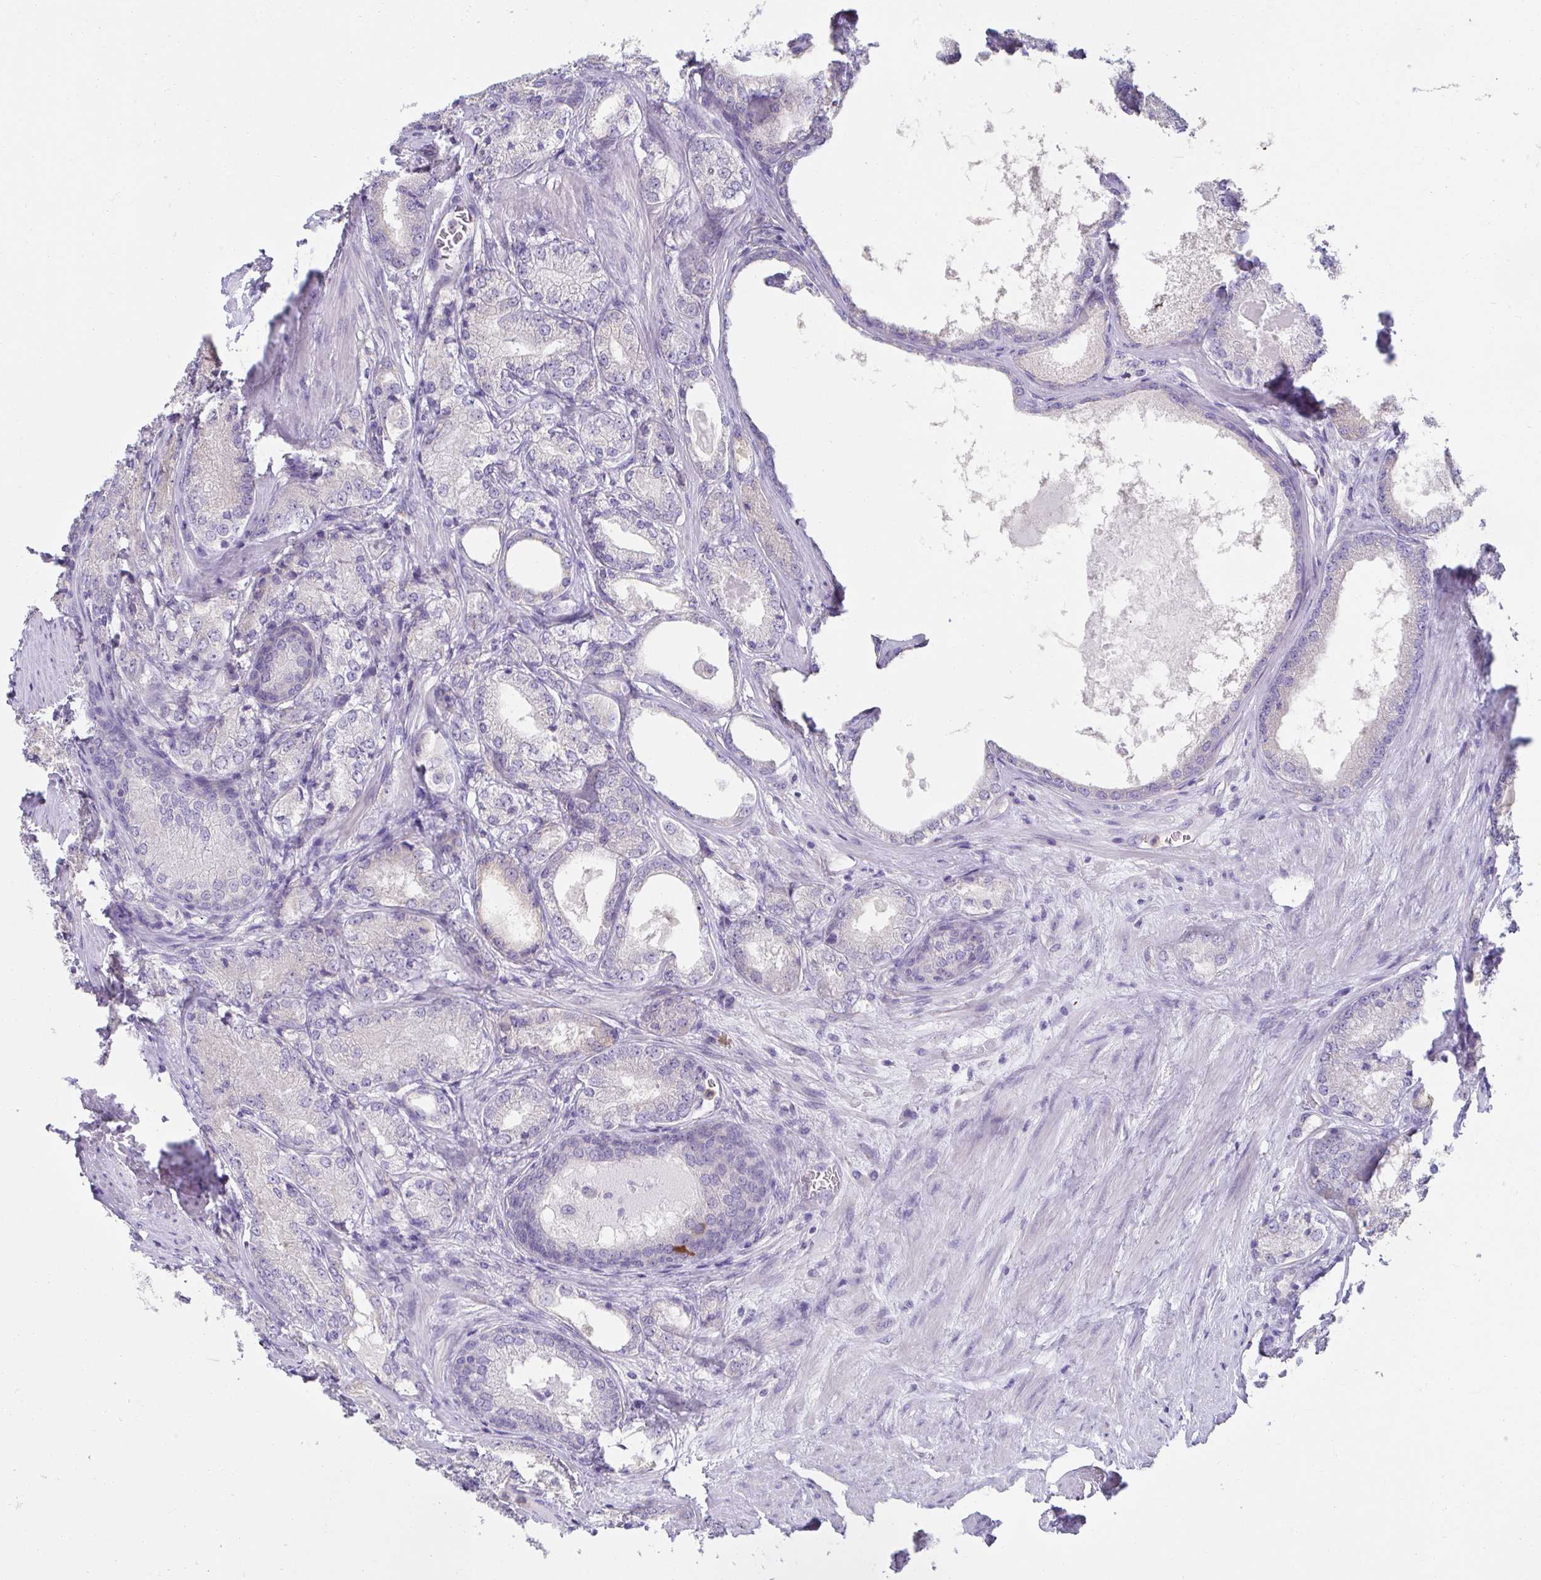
{"staining": {"intensity": "negative", "quantity": "none", "location": "none"}, "tissue": "prostate cancer", "cell_type": "Tumor cells", "image_type": "cancer", "snomed": [{"axis": "morphology", "description": "Adenocarcinoma, NOS"}, {"axis": "morphology", "description": "Adenocarcinoma, Low grade"}, {"axis": "topography", "description": "Prostate"}], "caption": "Prostate cancer (adenocarcinoma (low-grade)) was stained to show a protein in brown. There is no significant positivity in tumor cells.", "gene": "CXCR1", "patient": {"sex": "male", "age": 68}}